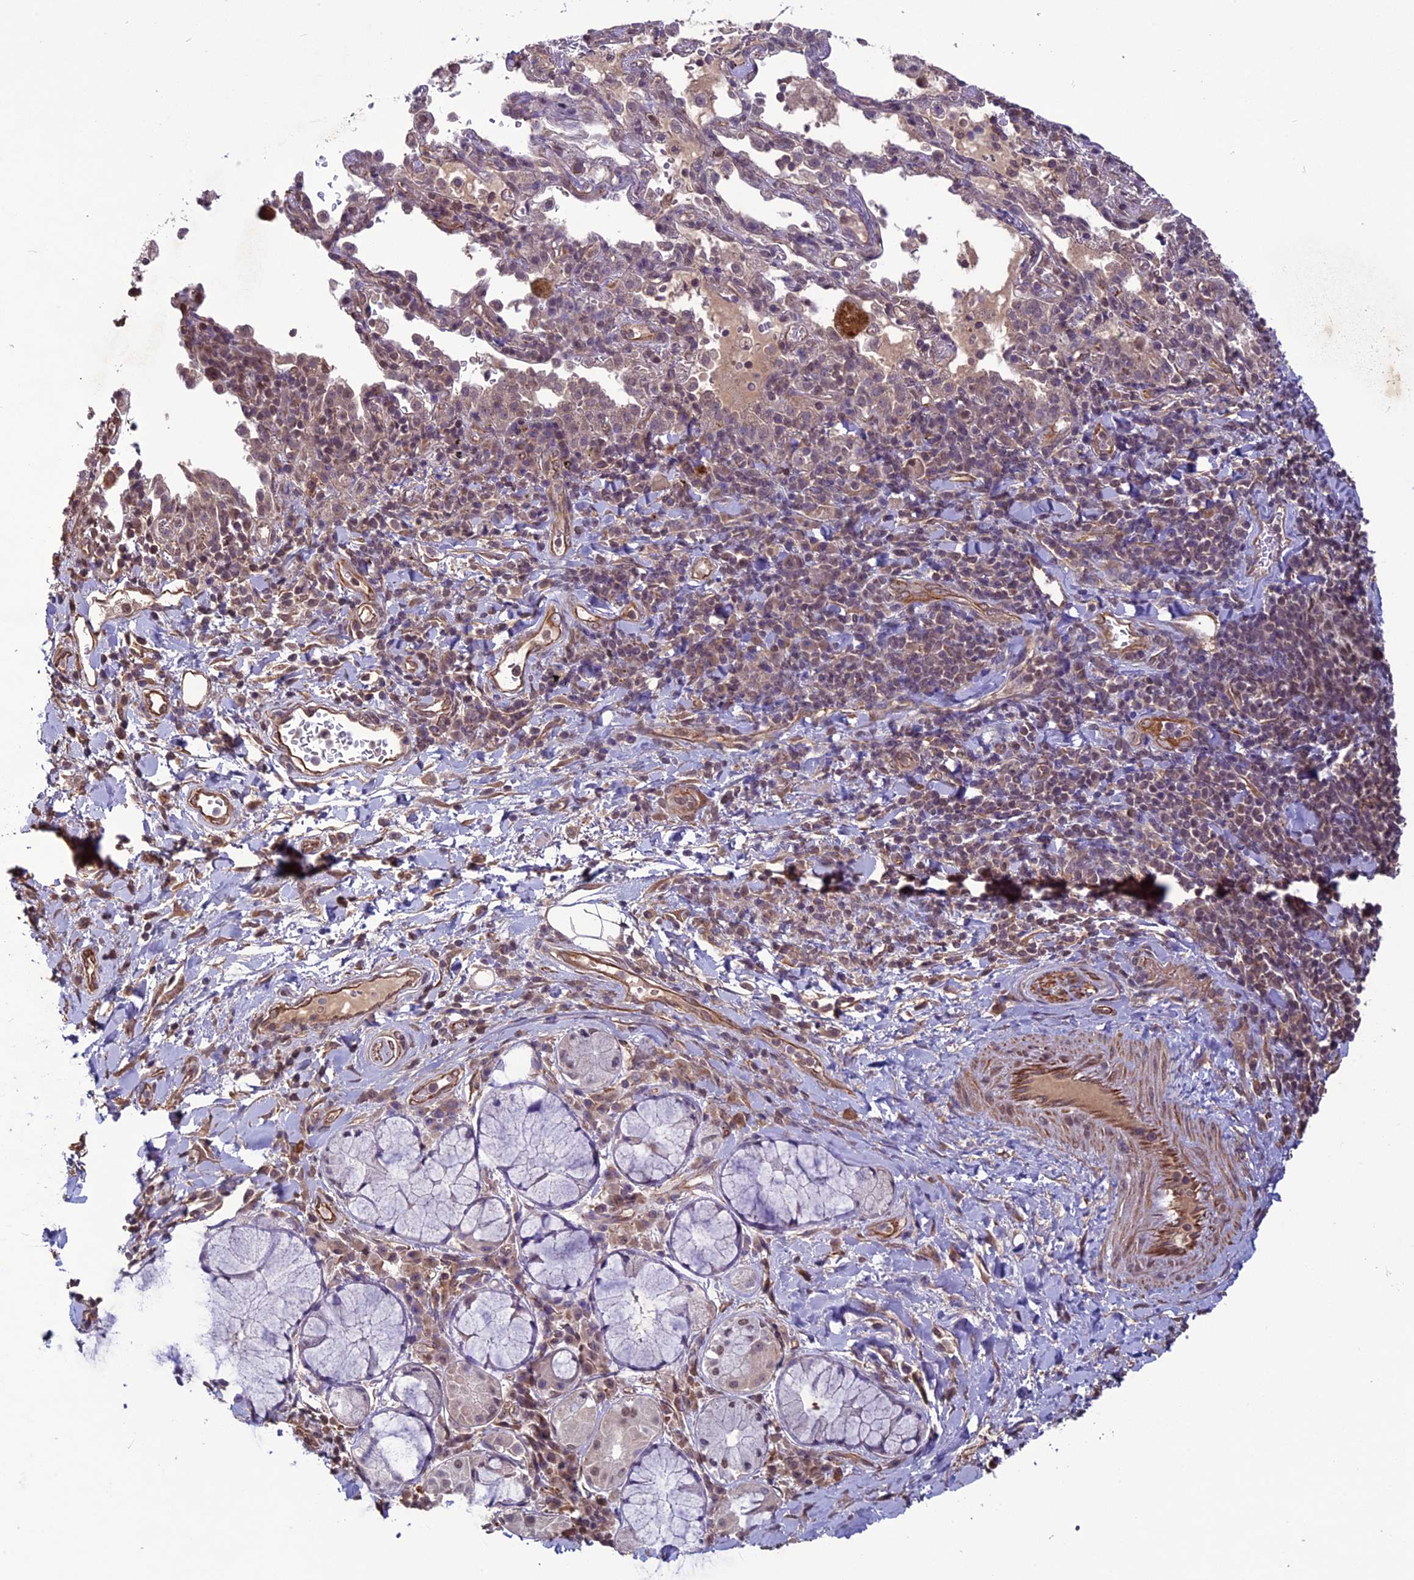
{"staining": {"intensity": "negative", "quantity": "none", "location": "none"}, "tissue": "adipose tissue", "cell_type": "Adipocytes", "image_type": "normal", "snomed": [{"axis": "morphology", "description": "Normal tissue, NOS"}, {"axis": "morphology", "description": "Squamous cell carcinoma, NOS"}, {"axis": "topography", "description": "Bronchus"}, {"axis": "topography", "description": "Lung"}], "caption": "A high-resolution photomicrograph shows immunohistochemistry staining of normal adipose tissue, which displays no significant positivity in adipocytes.", "gene": "C3orf70", "patient": {"sex": "male", "age": 64}}